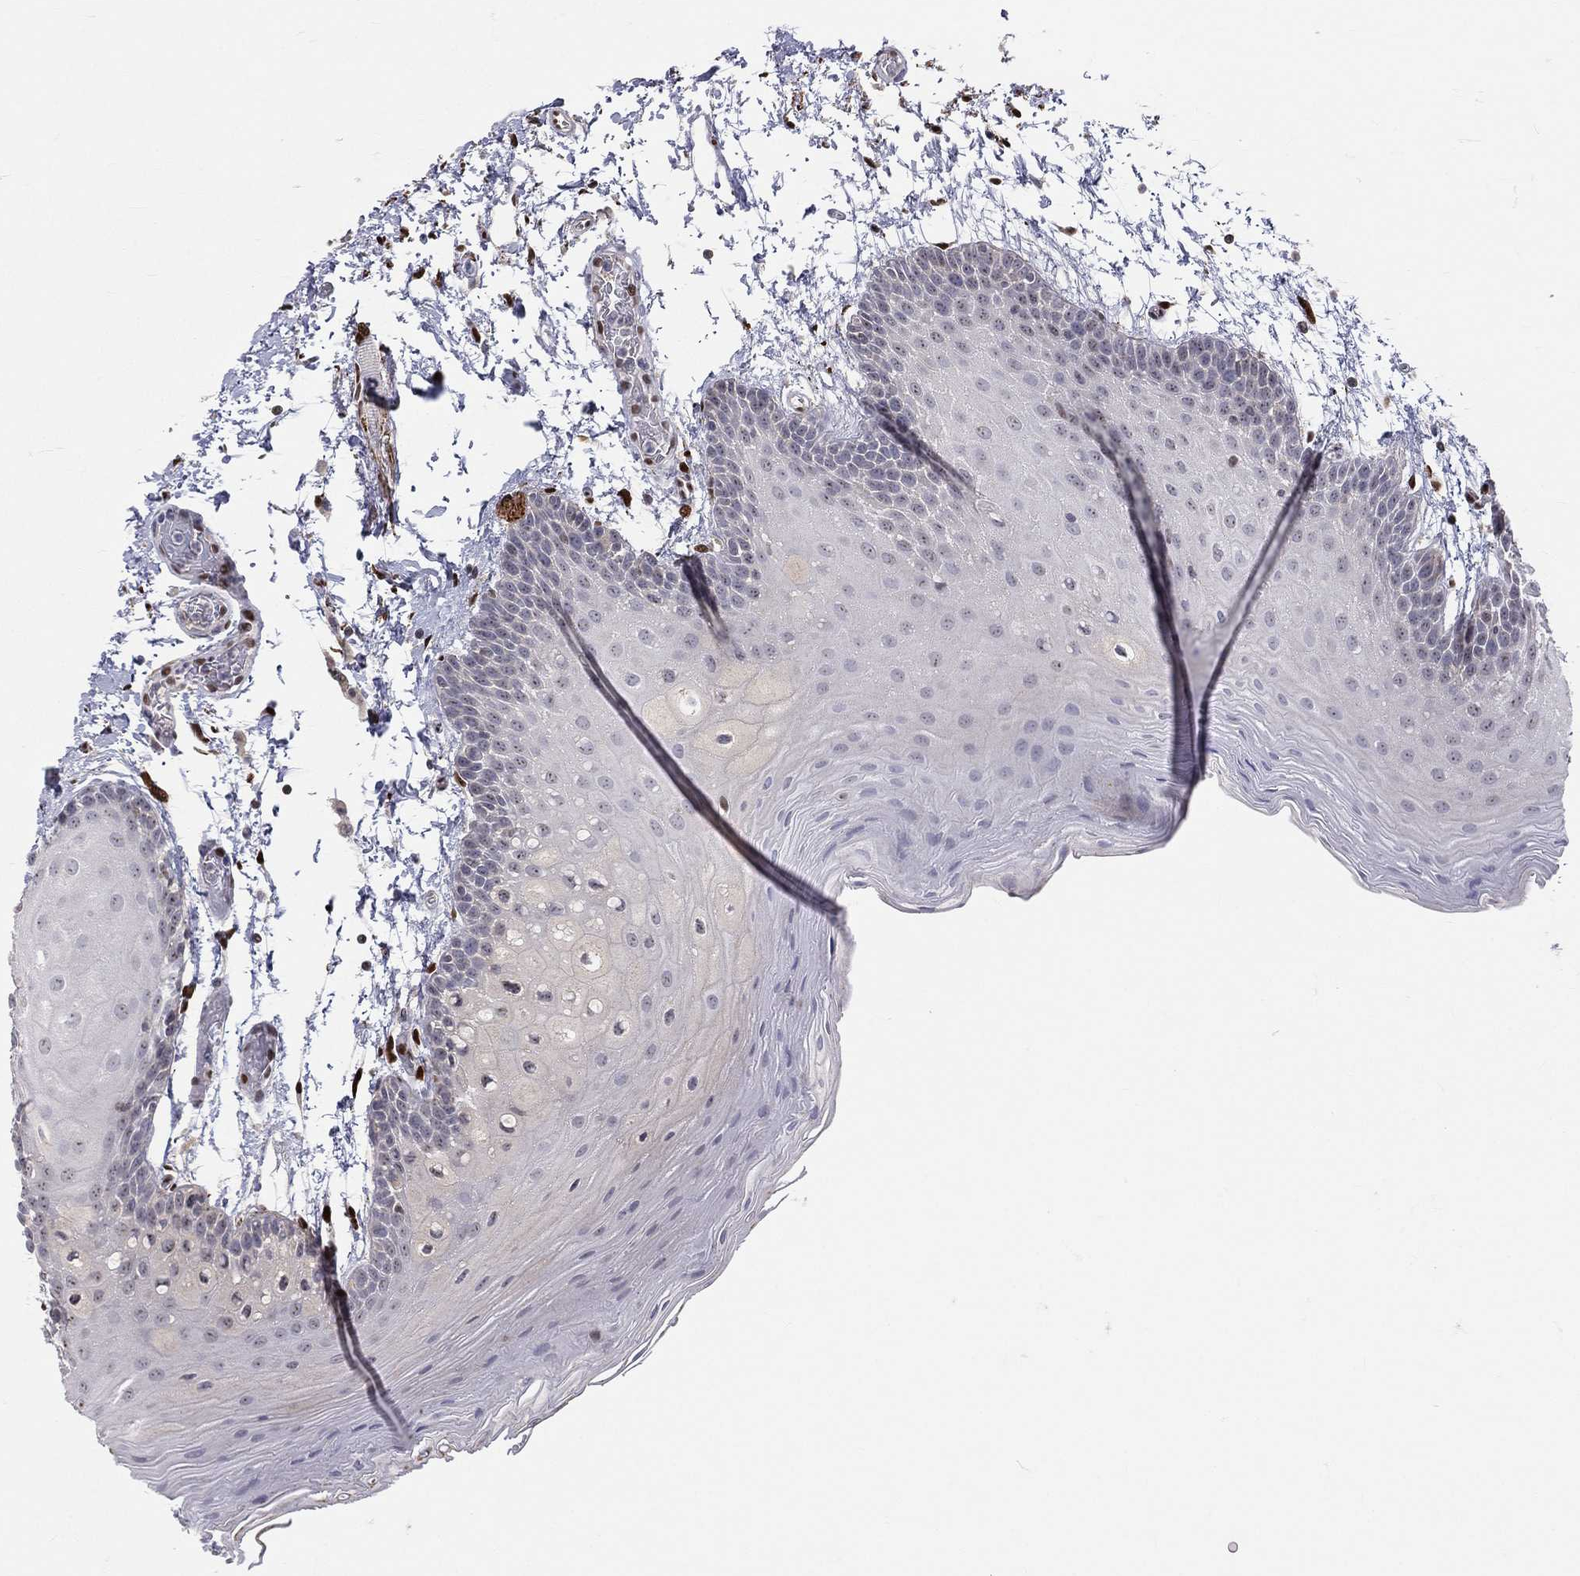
{"staining": {"intensity": "negative", "quantity": "none", "location": "none"}, "tissue": "oral mucosa", "cell_type": "Squamous epithelial cells", "image_type": "normal", "snomed": [{"axis": "morphology", "description": "Normal tissue, NOS"}, {"axis": "topography", "description": "Oral tissue"}], "caption": "Immunohistochemistry (IHC) of normal human oral mucosa demonstrates no positivity in squamous epithelial cells. (Stains: DAB (3,3'-diaminobenzidine) immunohistochemistry (IHC) with hematoxylin counter stain, Microscopy: brightfield microscopy at high magnification).", "gene": "ZEB1", "patient": {"sex": "male", "age": 62}}